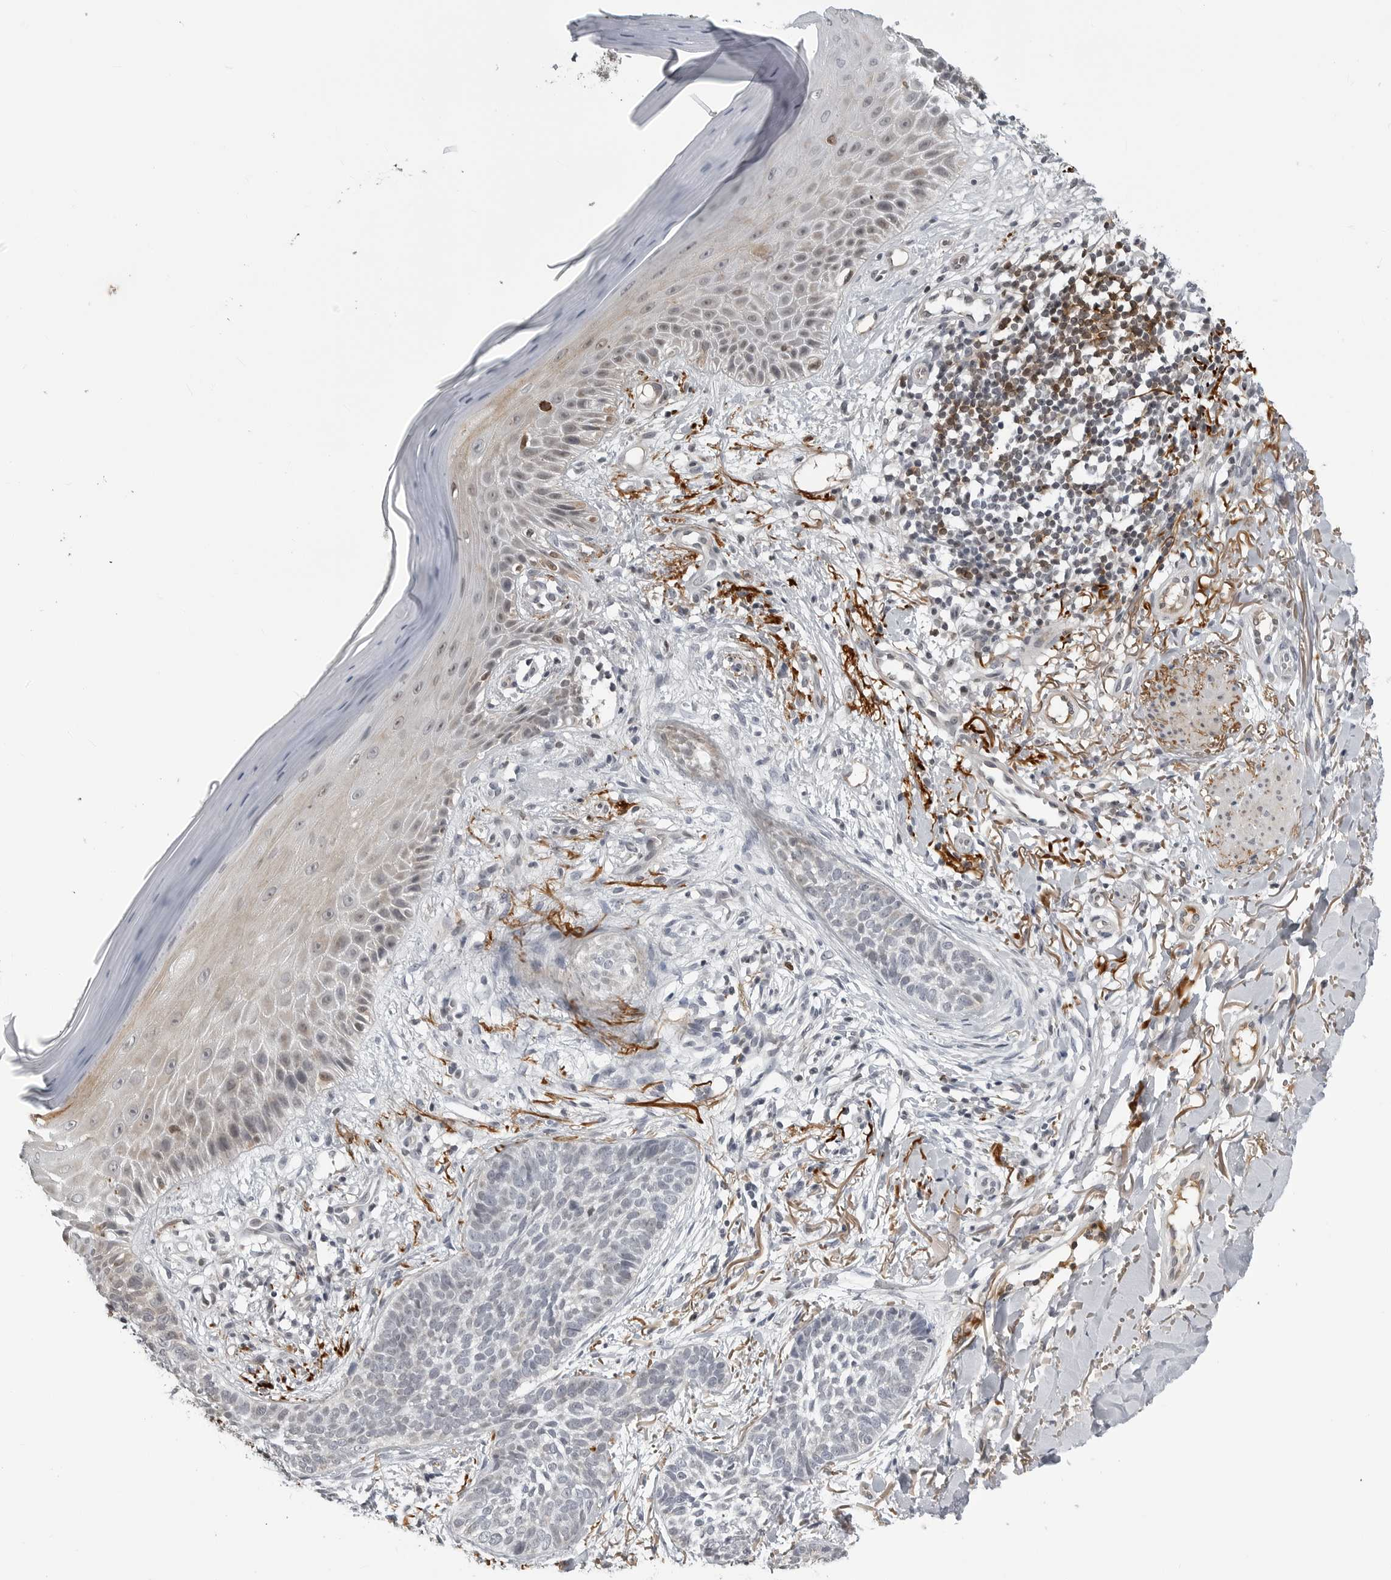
{"staining": {"intensity": "negative", "quantity": "none", "location": "none"}, "tissue": "skin cancer", "cell_type": "Tumor cells", "image_type": "cancer", "snomed": [{"axis": "morphology", "description": "Normal tissue, NOS"}, {"axis": "morphology", "description": "Basal cell carcinoma"}, {"axis": "topography", "description": "Skin"}], "caption": "A high-resolution histopathology image shows immunohistochemistry staining of skin cancer (basal cell carcinoma), which demonstrates no significant expression in tumor cells.", "gene": "CXCR5", "patient": {"sex": "male", "age": 67}}